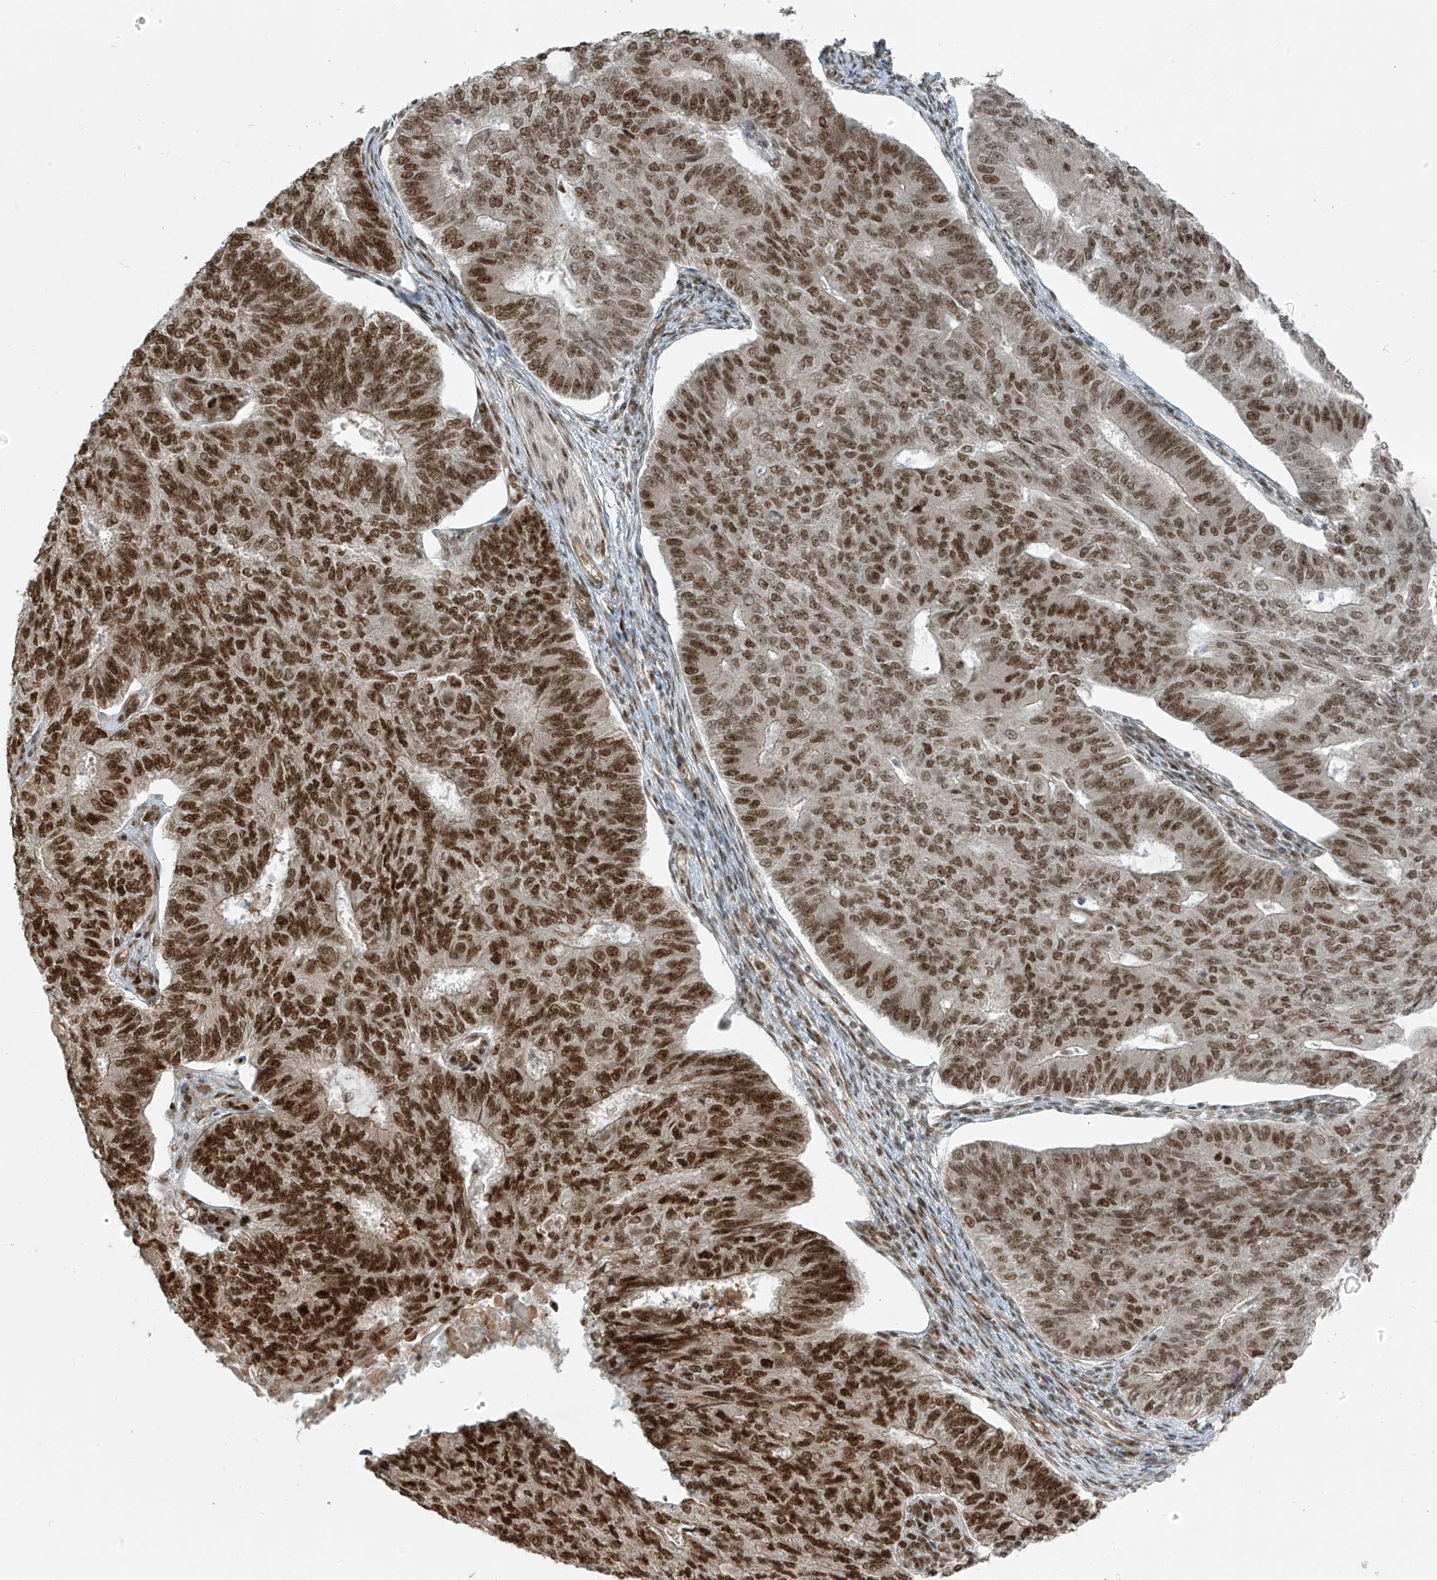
{"staining": {"intensity": "strong", "quantity": ">75%", "location": "nuclear"}, "tissue": "endometrial cancer", "cell_type": "Tumor cells", "image_type": "cancer", "snomed": [{"axis": "morphology", "description": "Adenocarcinoma, NOS"}, {"axis": "topography", "description": "Endometrium"}], "caption": "A brown stain highlights strong nuclear expression of a protein in human endometrial cancer tumor cells. The staining was performed using DAB (3,3'-diaminobenzidine), with brown indicating positive protein expression. Nuclei are stained blue with hematoxylin.", "gene": "ARHGEF3", "patient": {"sex": "female", "age": 32}}